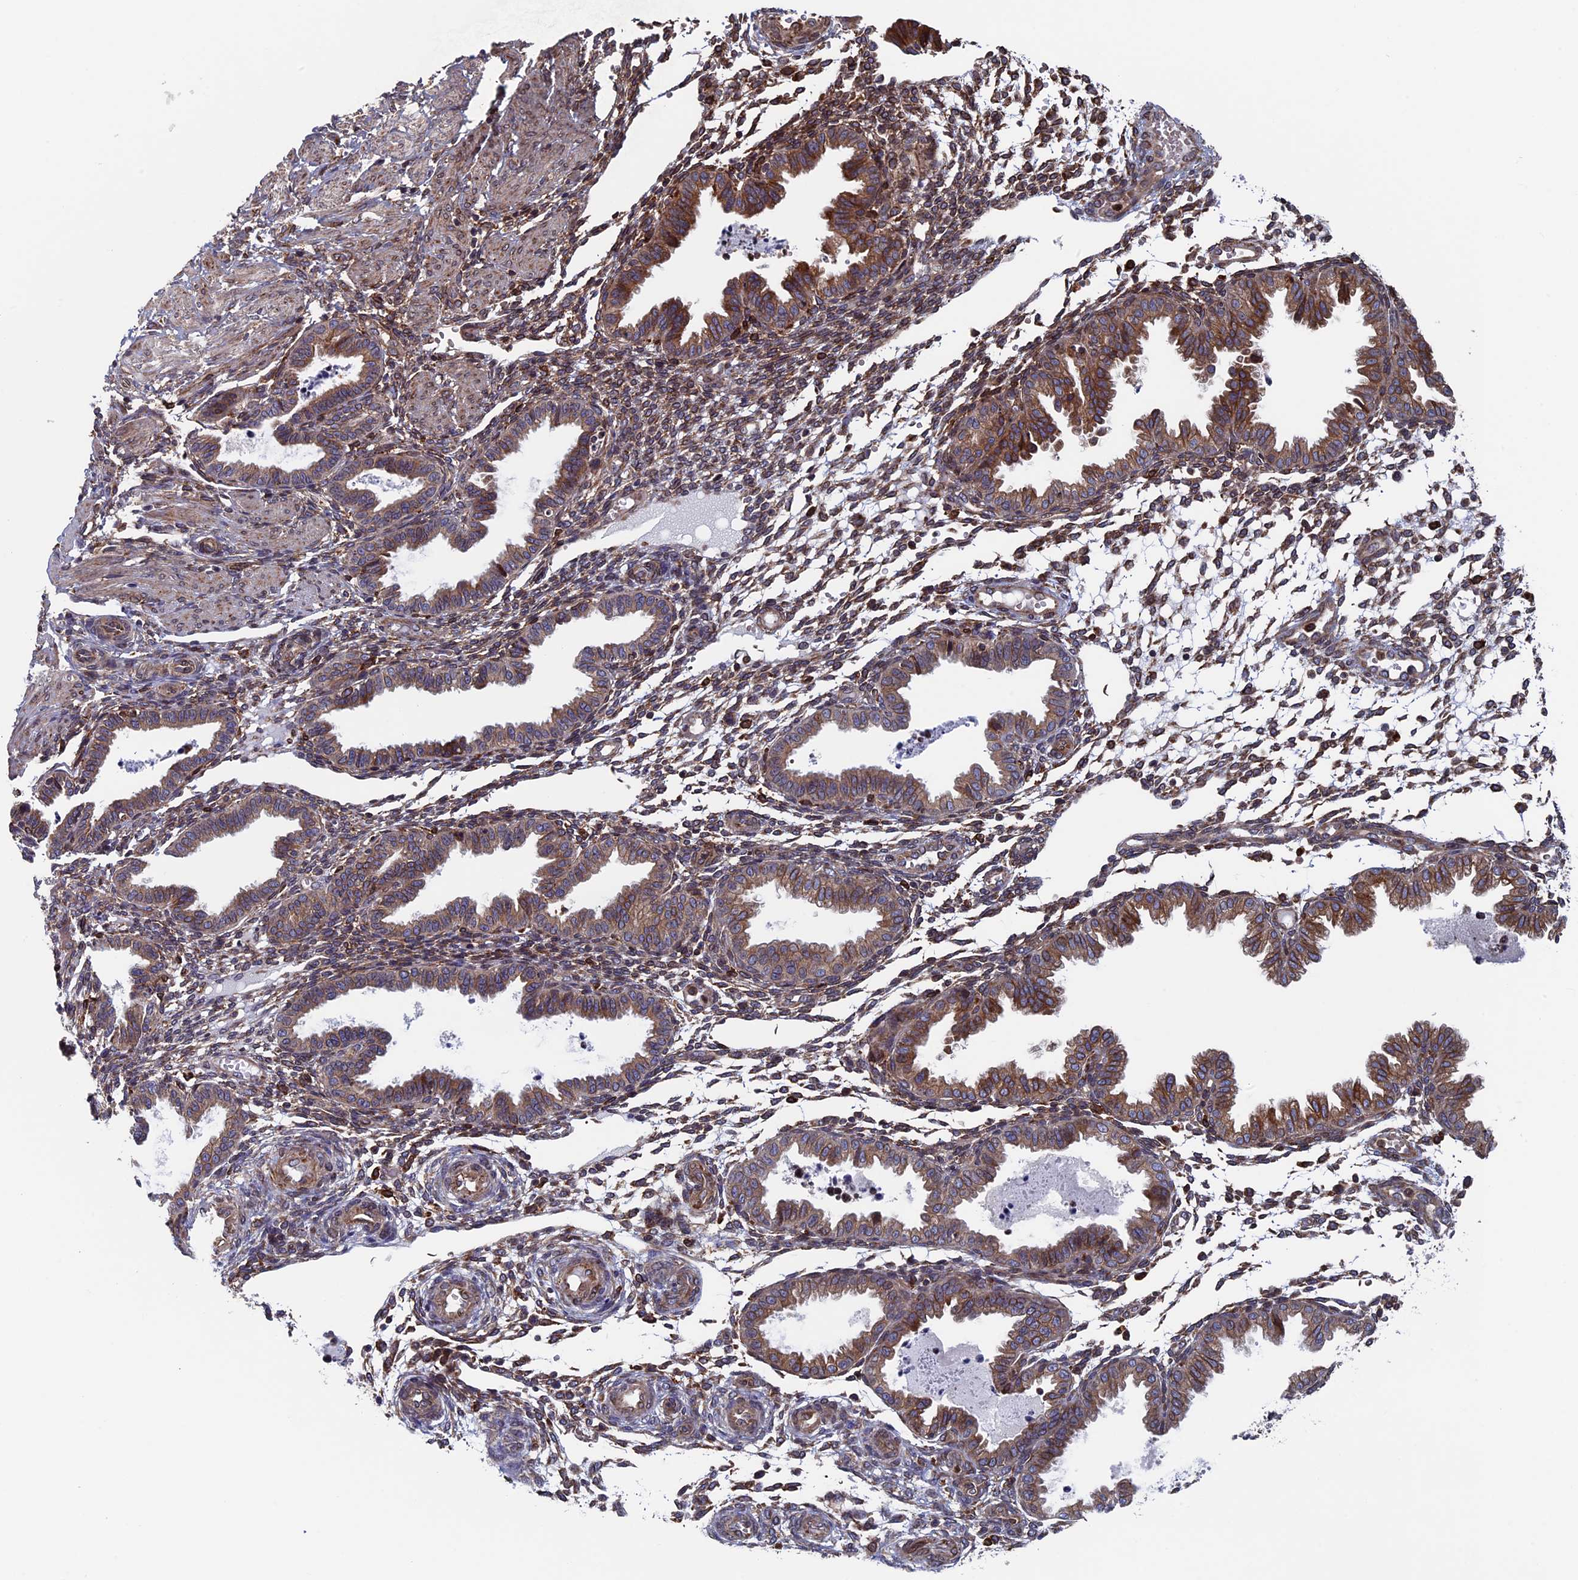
{"staining": {"intensity": "moderate", "quantity": "<25%", "location": "cytoplasmic/membranous"}, "tissue": "endometrium", "cell_type": "Cells in endometrial stroma", "image_type": "normal", "snomed": [{"axis": "morphology", "description": "Normal tissue, NOS"}, {"axis": "topography", "description": "Endometrium"}], "caption": "Immunohistochemical staining of benign human endometrium displays <25% levels of moderate cytoplasmic/membranous protein staining in approximately <25% of cells in endometrial stroma.", "gene": "RPUSD1", "patient": {"sex": "female", "age": 33}}